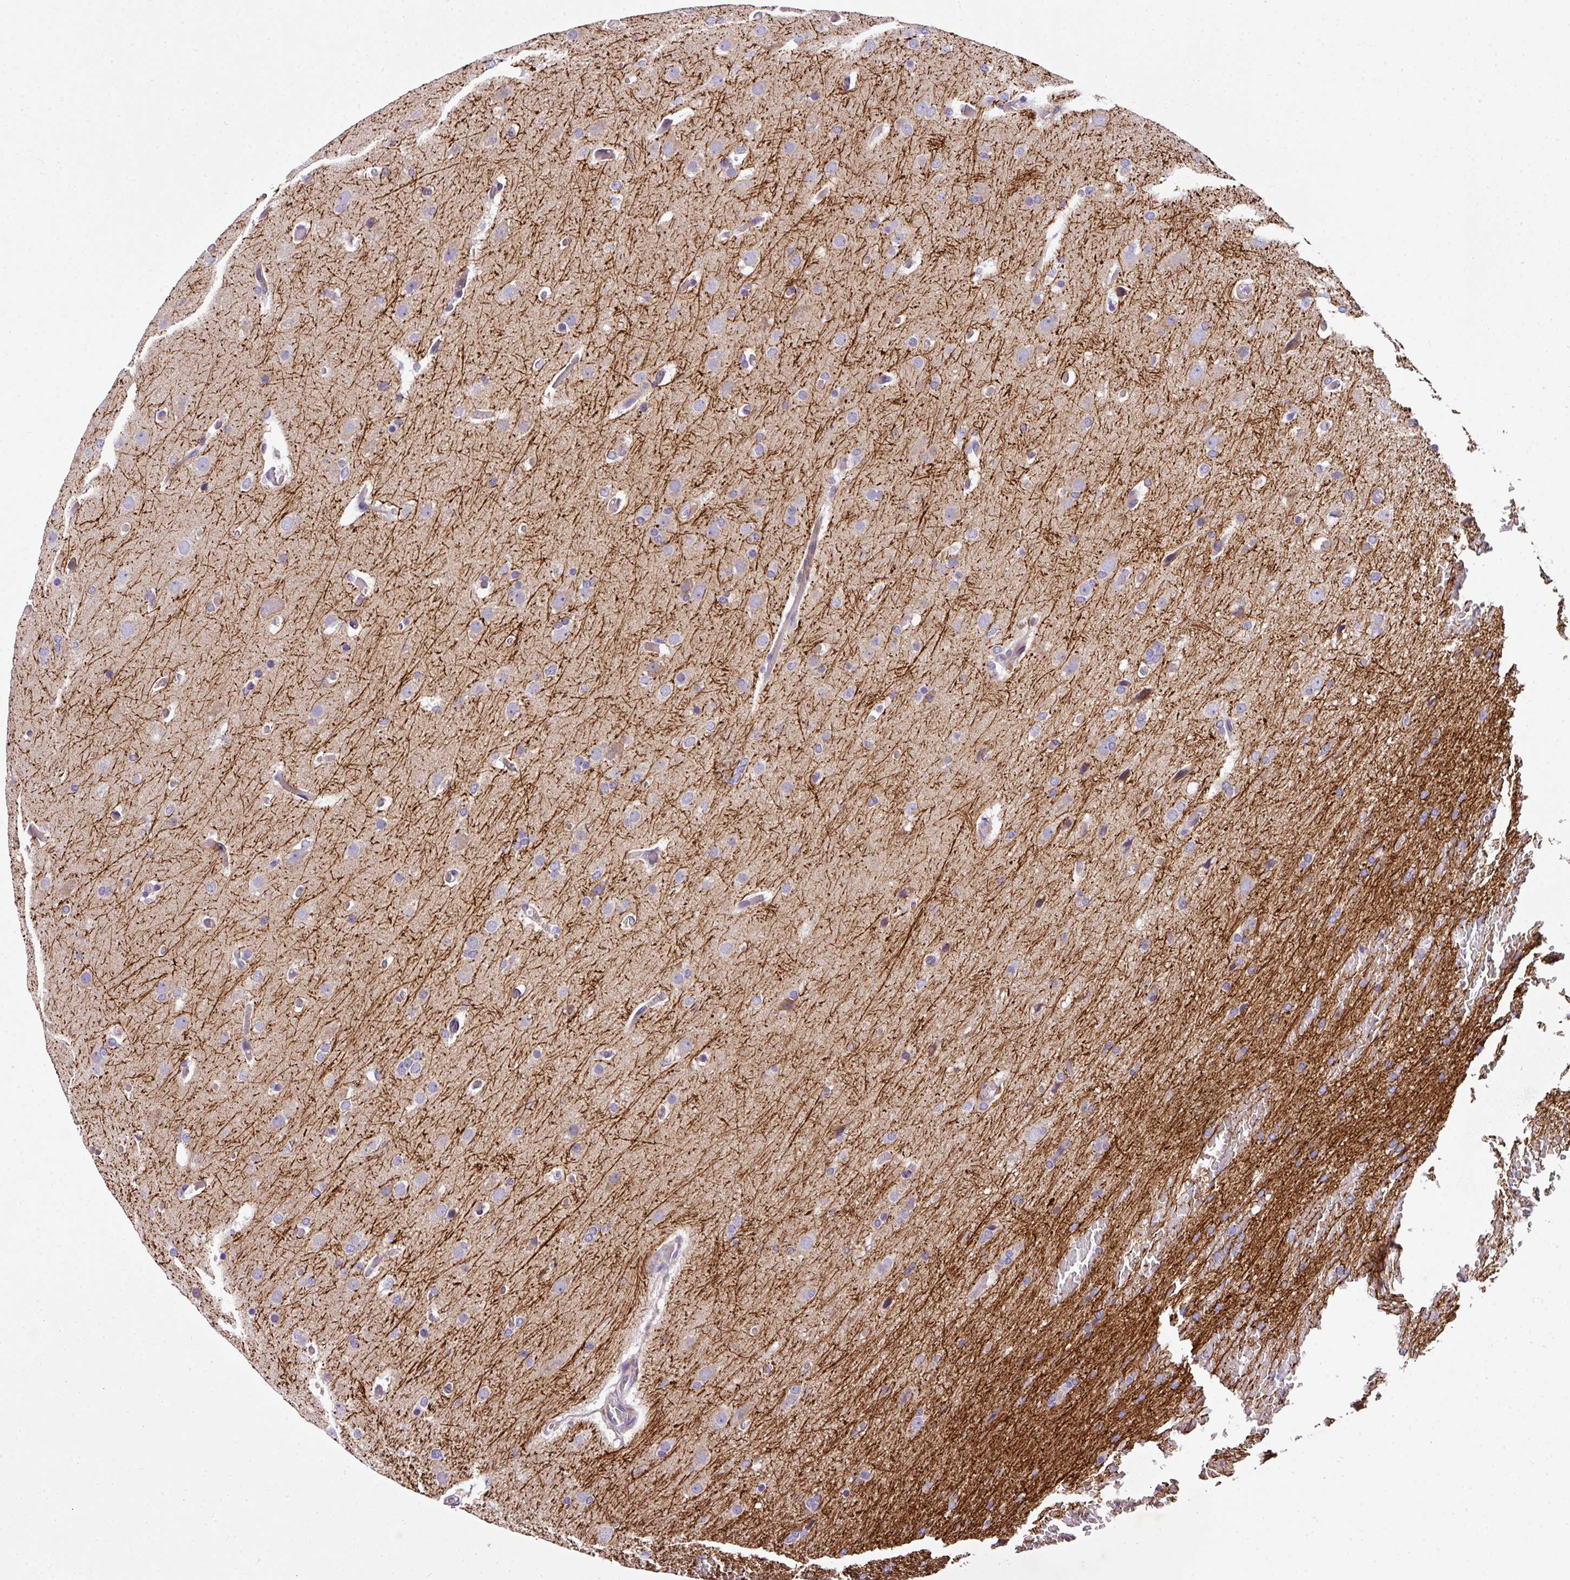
{"staining": {"intensity": "negative", "quantity": "none", "location": "none"}, "tissue": "glioma", "cell_type": "Tumor cells", "image_type": "cancer", "snomed": [{"axis": "morphology", "description": "Glioma, malignant, High grade"}, {"axis": "topography", "description": "Cerebral cortex"}], "caption": "Immunohistochemical staining of high-grade glioma (malignant) shows no significant expression in tumor cells. Brightfield microscopy of immunohistochemistry (IHC) stained with DAB (brown) and hematoxylin (blue), captured at high magnification.", "gene": "ANXA2R", "patient": {"sex": "female", "age": 36}}